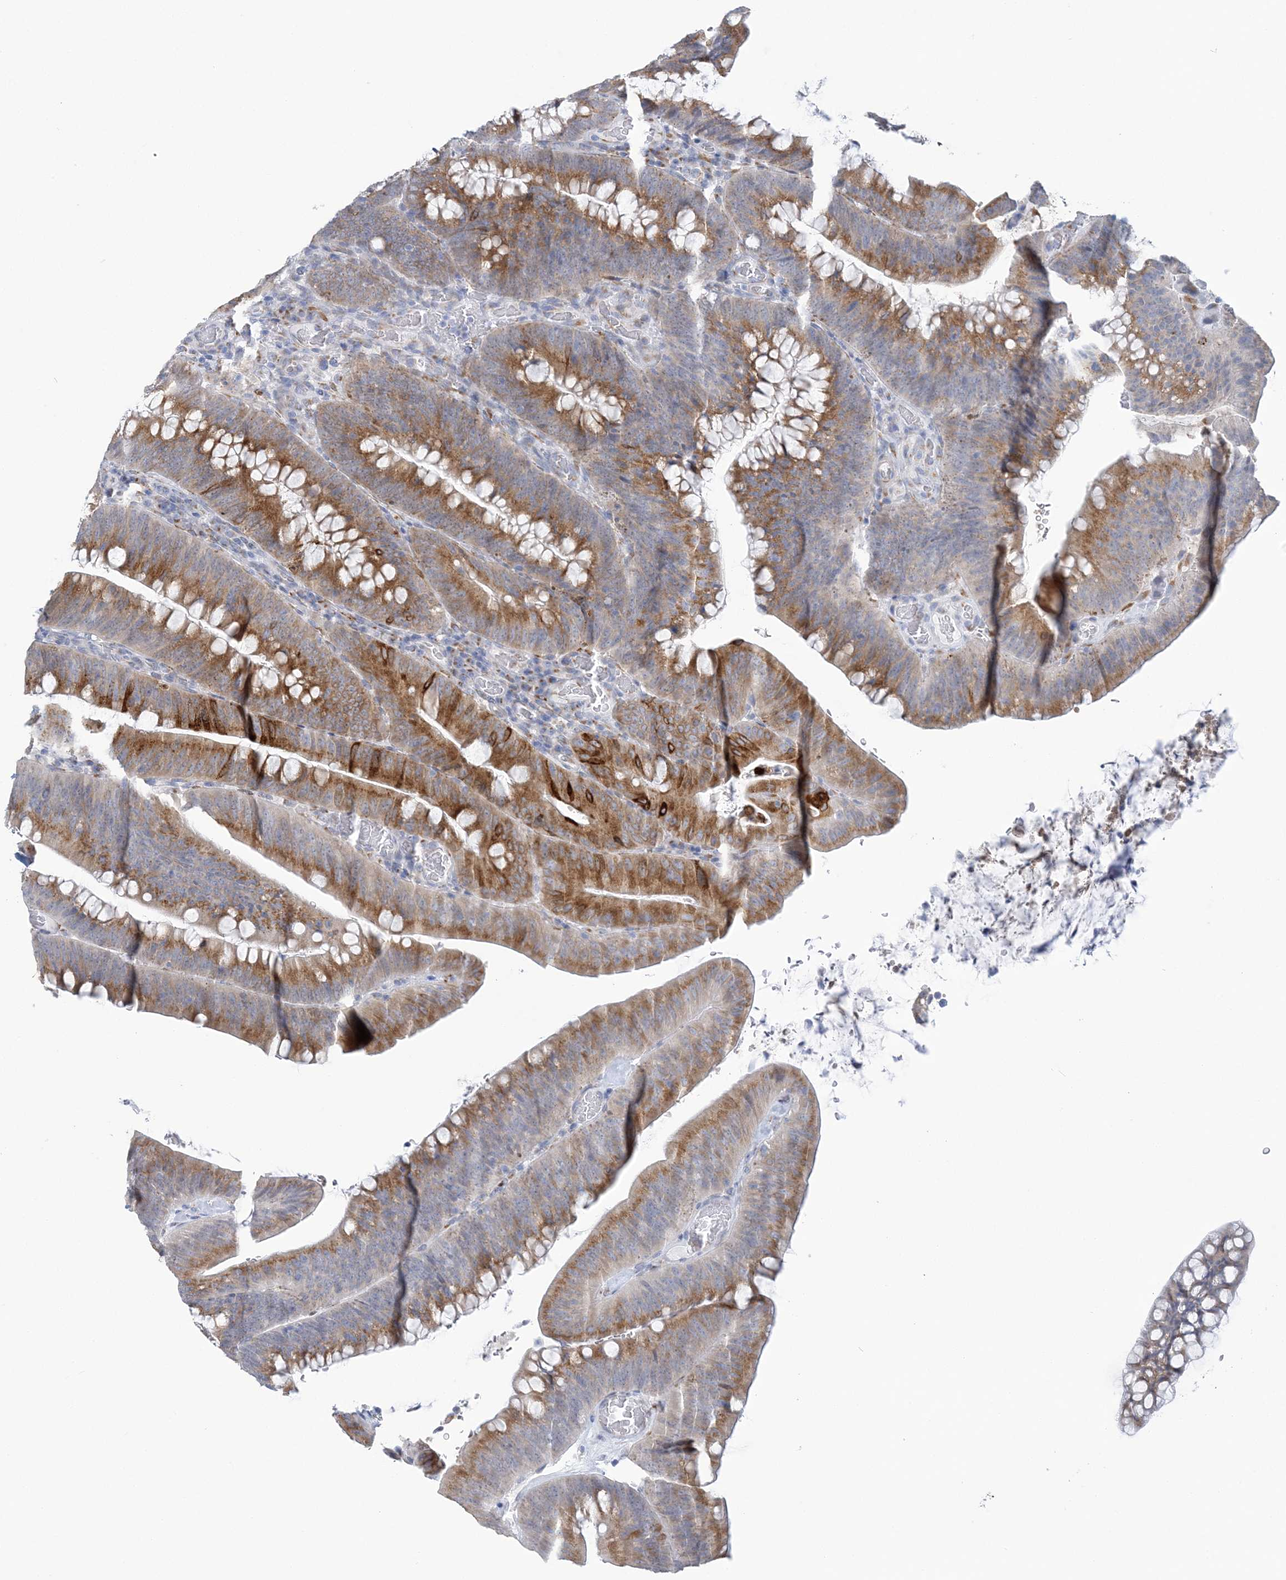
{"staining": {"intensity": "moderate", "quantity": ">75%", "location": "cytoplasmic/membranous"}, "tissue": "colorectal cancer", "cell_type": "Tumor cells", "image_type": "cancer", "snomed": [{"axis": "morphology", "description": "Normal tissue, NOS"}, {"axis": "topography", "description": "Colon"}], "caption": "Immunohistochemical staining of human colorectal cancer reveals medium levels of moderate cytoplasmic/membranous expression in approximately >75% of tumor cells.", "gene": "PLEKHG4B", "patient": {"sex": "female", "age": 82}}